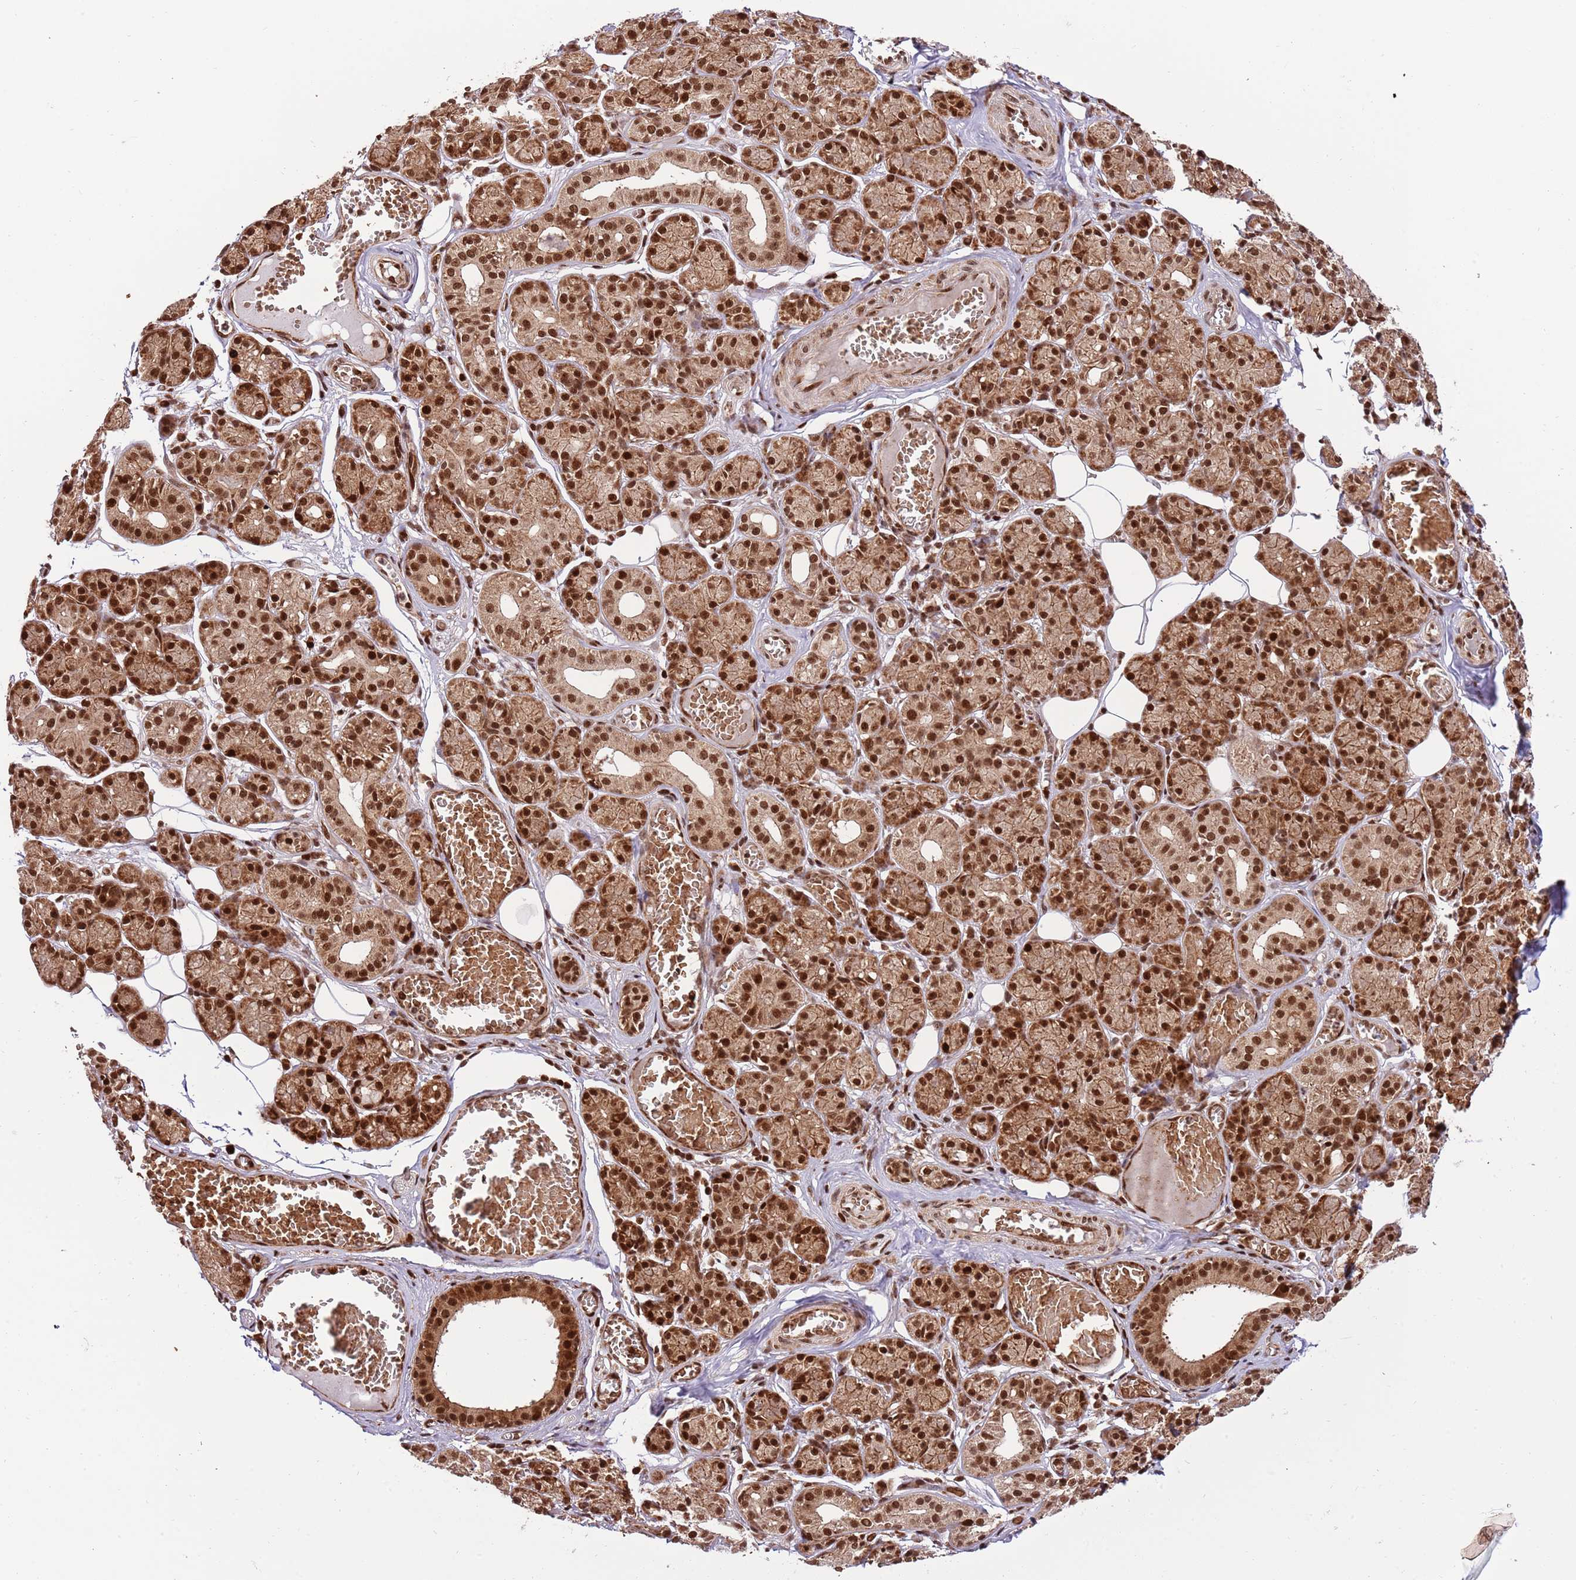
{"staining": {"intensity": "strong", "quantity": ">75%", "location": "cytoplasmic/membranous,nuclear"}, "tissue": "salivary gland", "cell_type": "Glandular cells", "image_type": "normal", "snomed": [{"axis": "morphology", "description": "Normal tissue, NOS"}, {"axis": "topography", "description": "Salivary gland"}], "caption": "Protein staining of normal salivary gland demonstrates strong cytoplasmic/membranous,nuclear staining in approximately >75% of glandular cells.", "gene": "RIF1", "patient": {"sex": "male", "age": 63}}